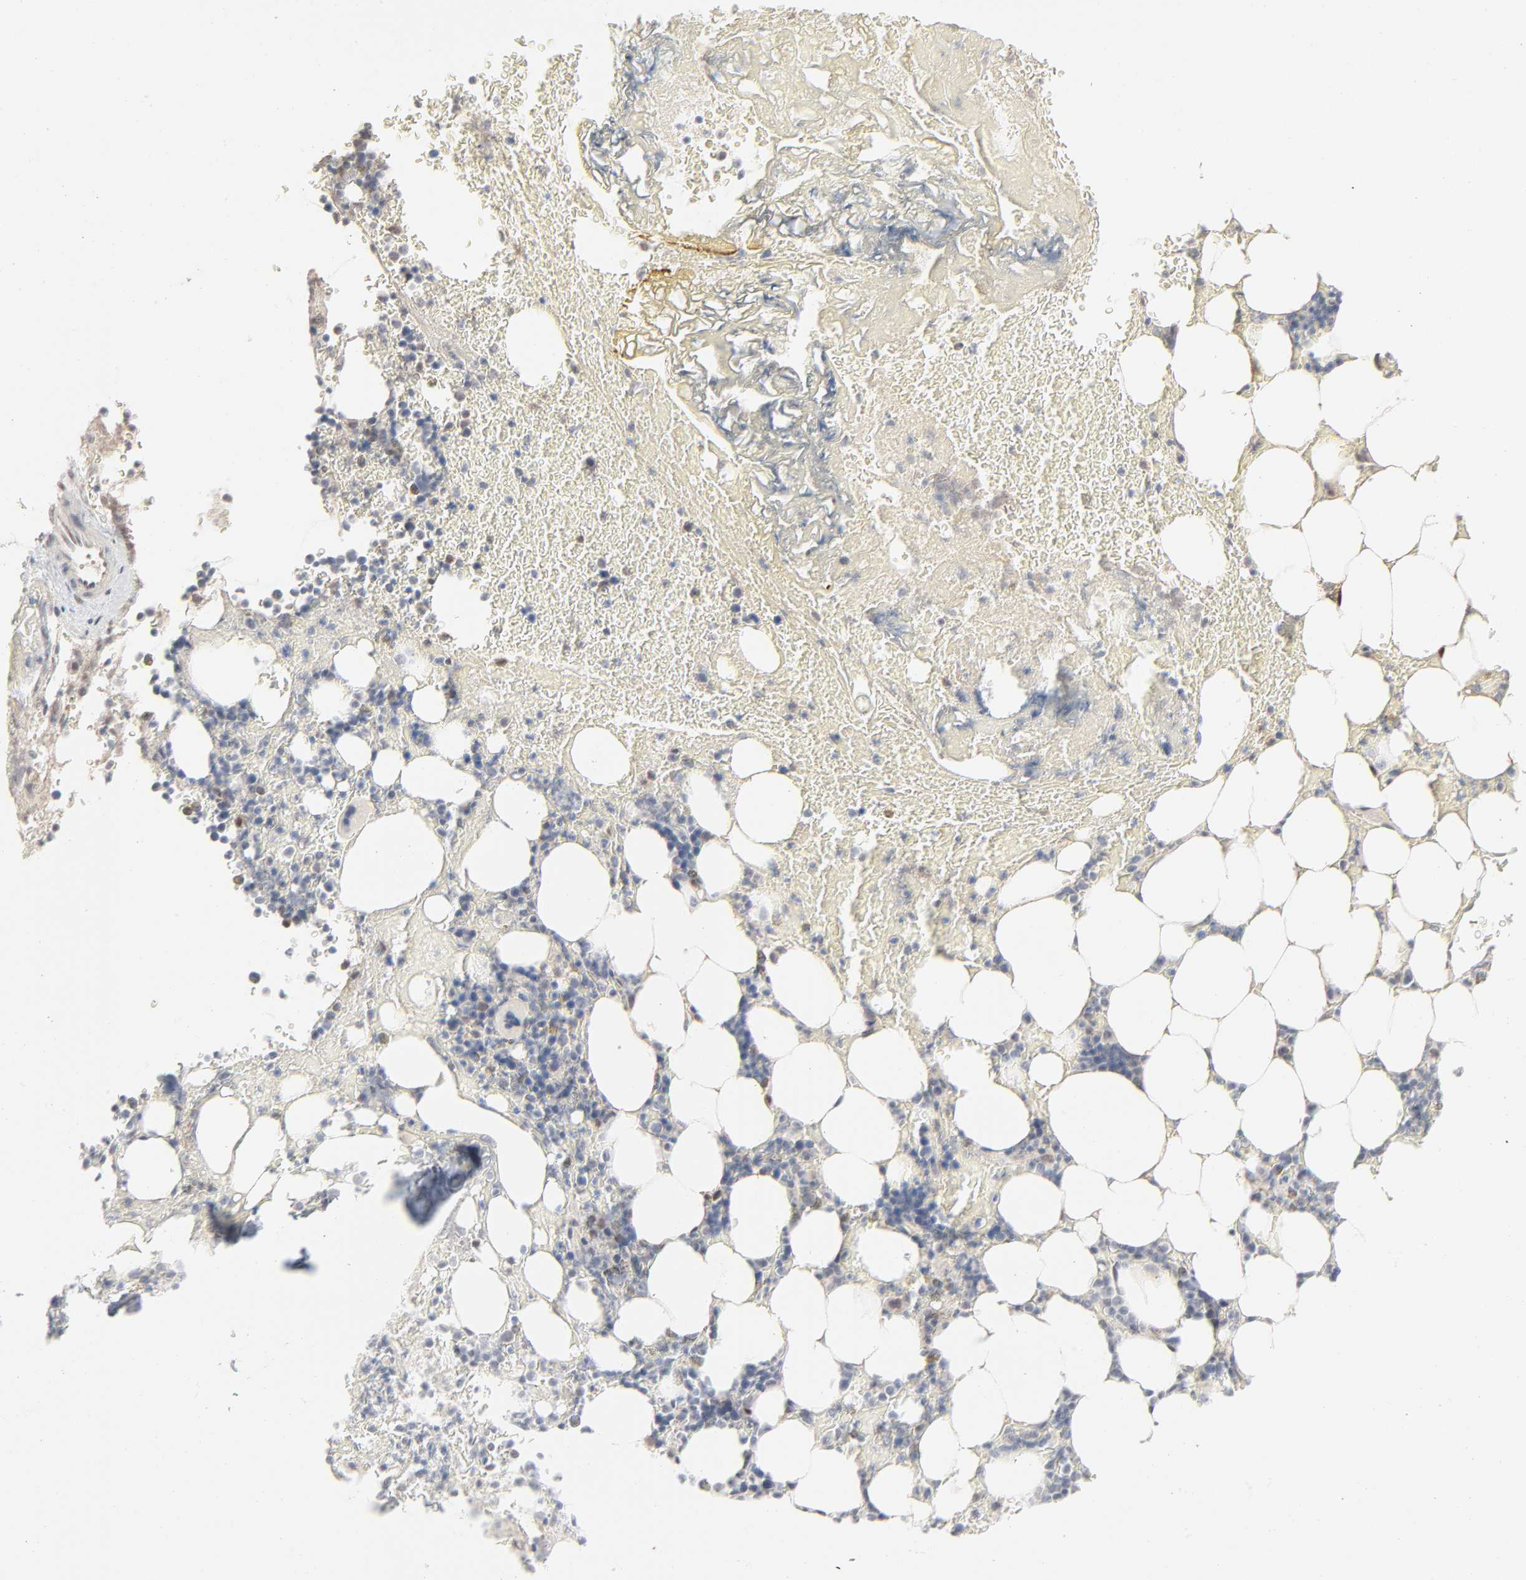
{"staining": {"intensity": "negative", "quantity": "none", "location": "none"}, "tissue": "bone marrow", "cell_type": "Hematopoietic cells", "image_type": "normal", "snomed": [{"axis": "morphology", "description": "Normal tissue, NOS"}, {"axis": "topography", "description": "Bone marrow"}], "caption": "This is an immunohistochemistry (IHC) histopathology image of normal bone marrow. There is no expression in hematopoietic cells.", "gene": "LGALS2", "patient": {"sex": "female", "age": 73}}